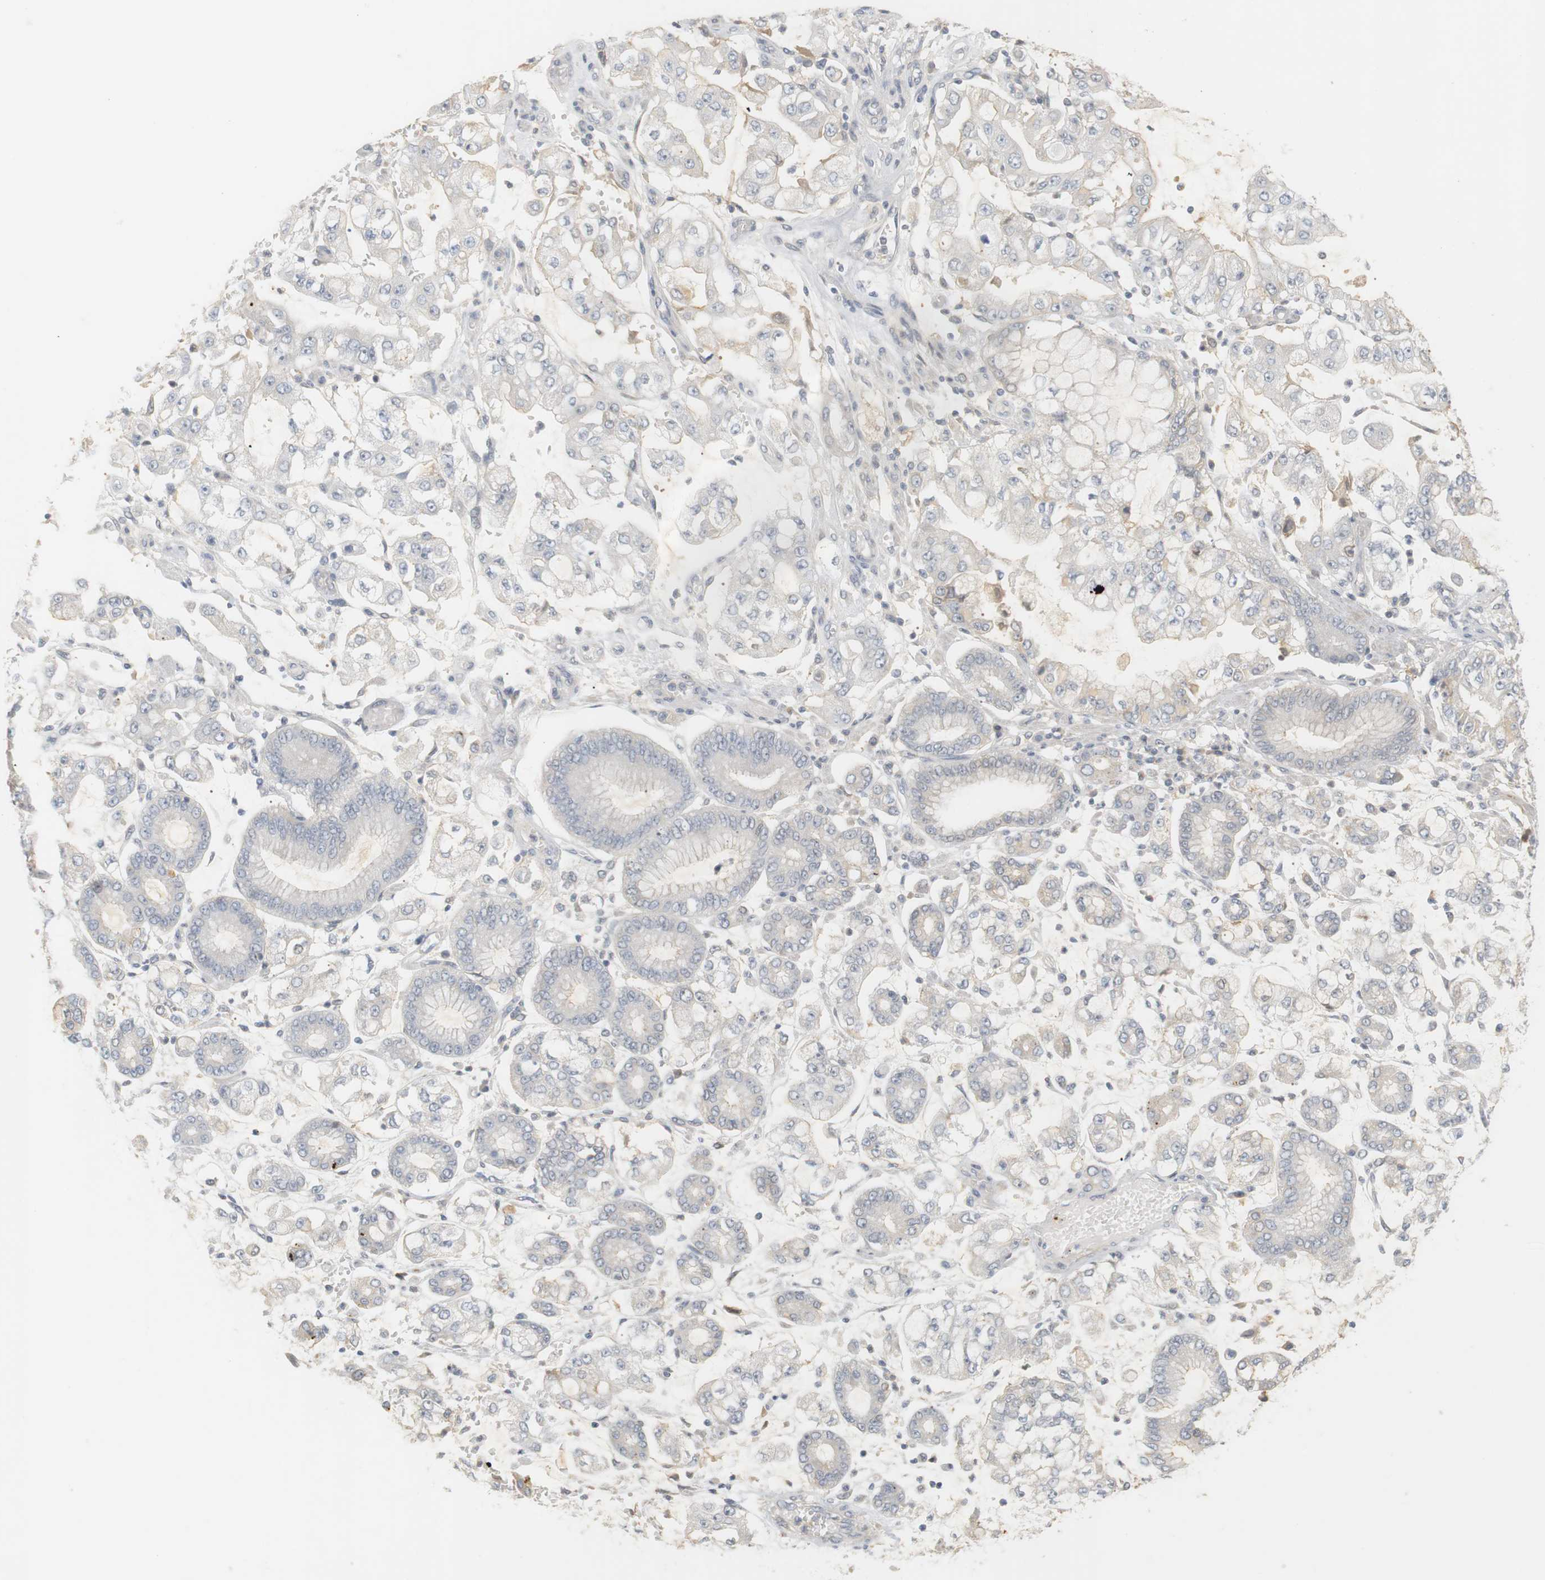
{"staining": {"intensity": "weak", "quantity": "<25%", "location": "cytoplasmic/membranous"}, "tissue": "stomach cancer", "cell_type": "Tumor cells", "image_type": "cancer", "snomed": [{"axis": "morphology", "description": "Adenocarcinoma, NOS"}, {"axis": "topography", "description": "Stomach"}], "caption": "Tumor cells are negative for protein expression in human stomach cancer.", "gene": "RTN3", "patient": {"sex": "male", "age": 76}}